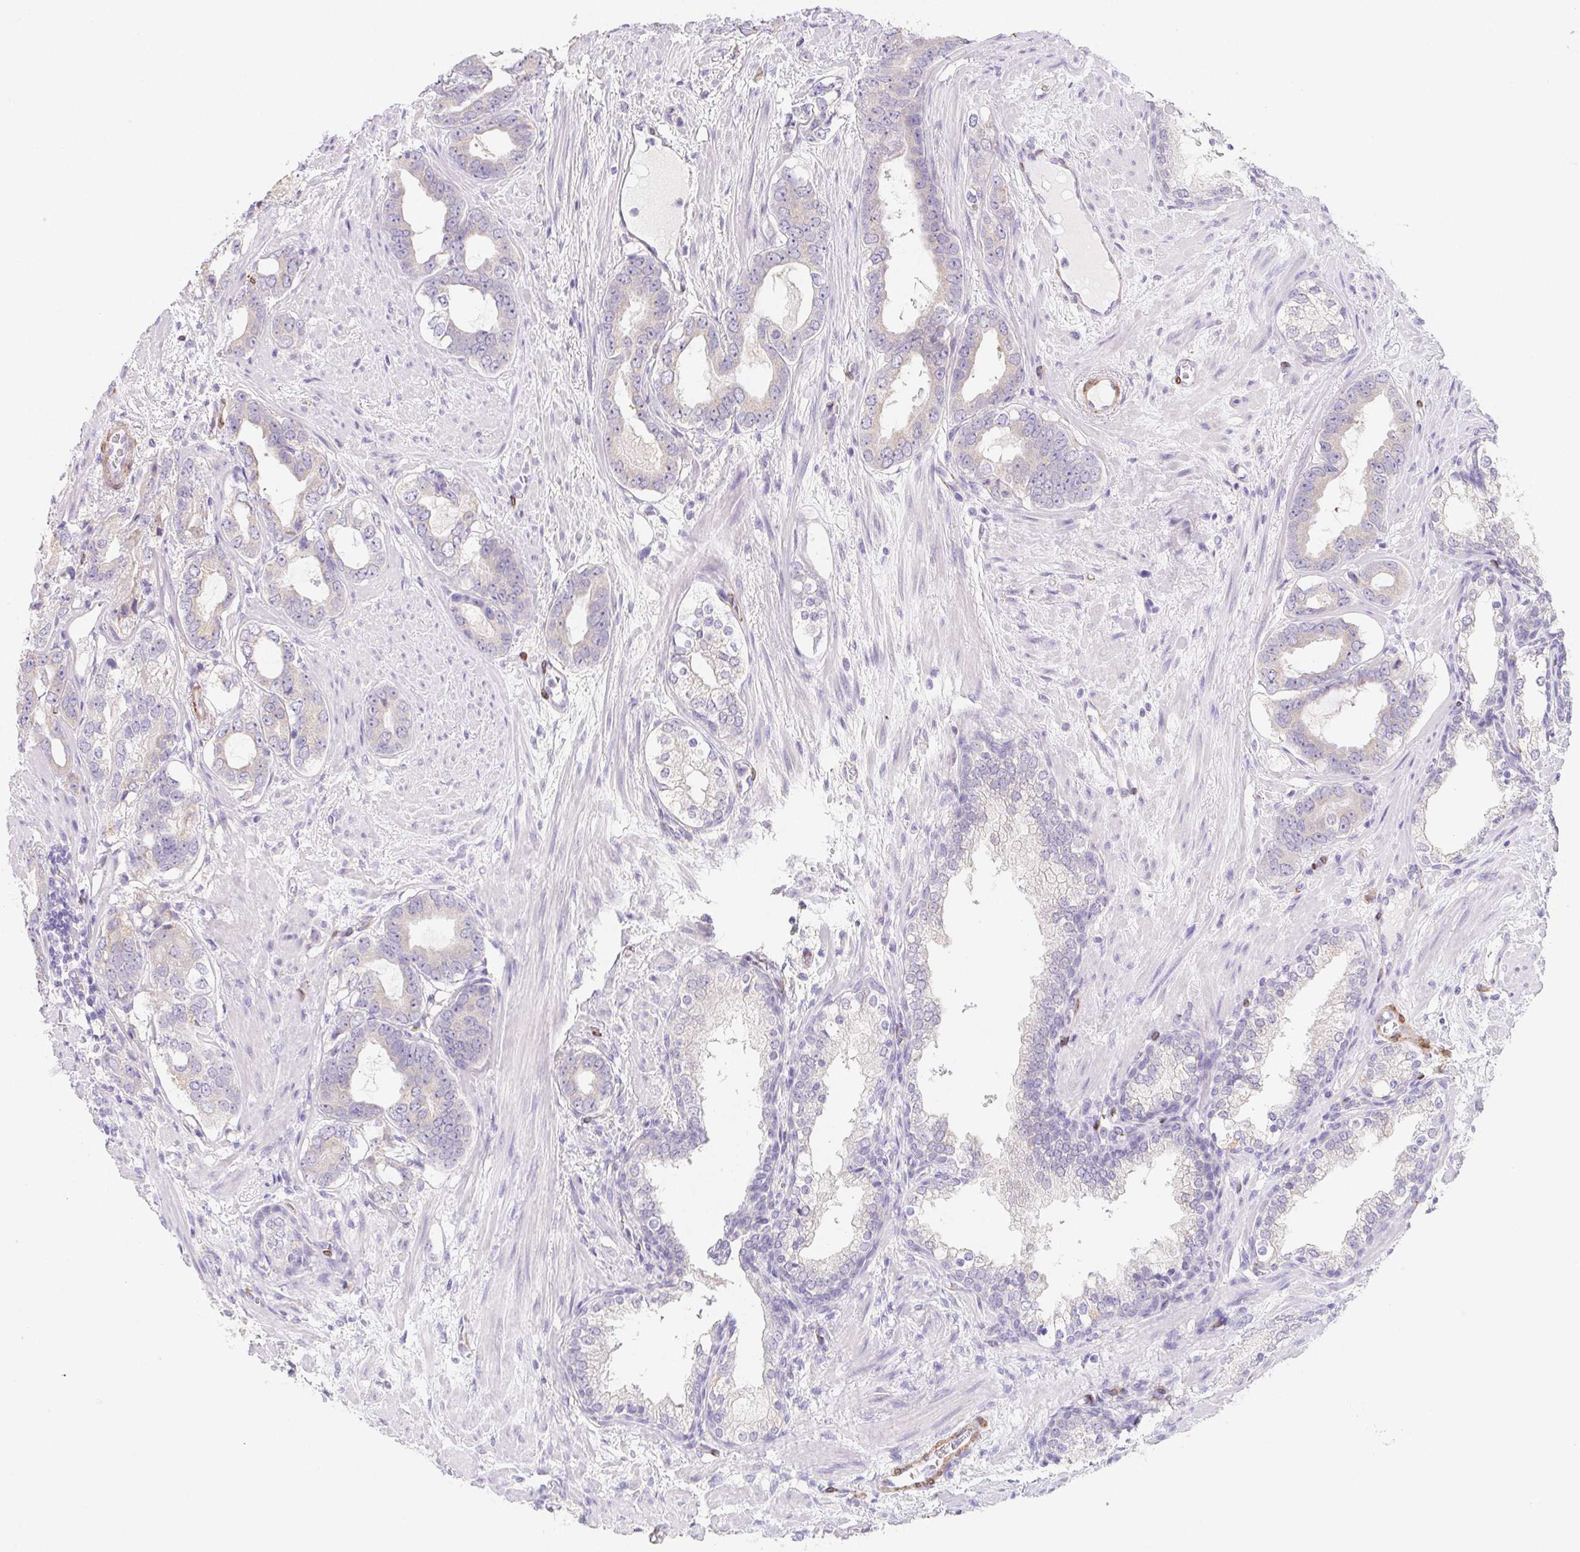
{"staining": {"intensity": "weak", "quantity": "<25%", "location": "cytoplasmic/membranous"}, "tissue": "prostate cancer", "cell_type": "Tumor cells", "image_type": "cancer", "snomed": [{"axis": "morphology", "description": "Adenocarcinoma, High grade"}, {"axis": "topography", "description": "Prostate"}], "caption": "DAB (3,3'-diaminobenzidine) immunohistochemical staining of prostate cancer shows no significant staining in tumor cells.", "gene": "HRC", "patient": {"sex": "male", "age": 75}}